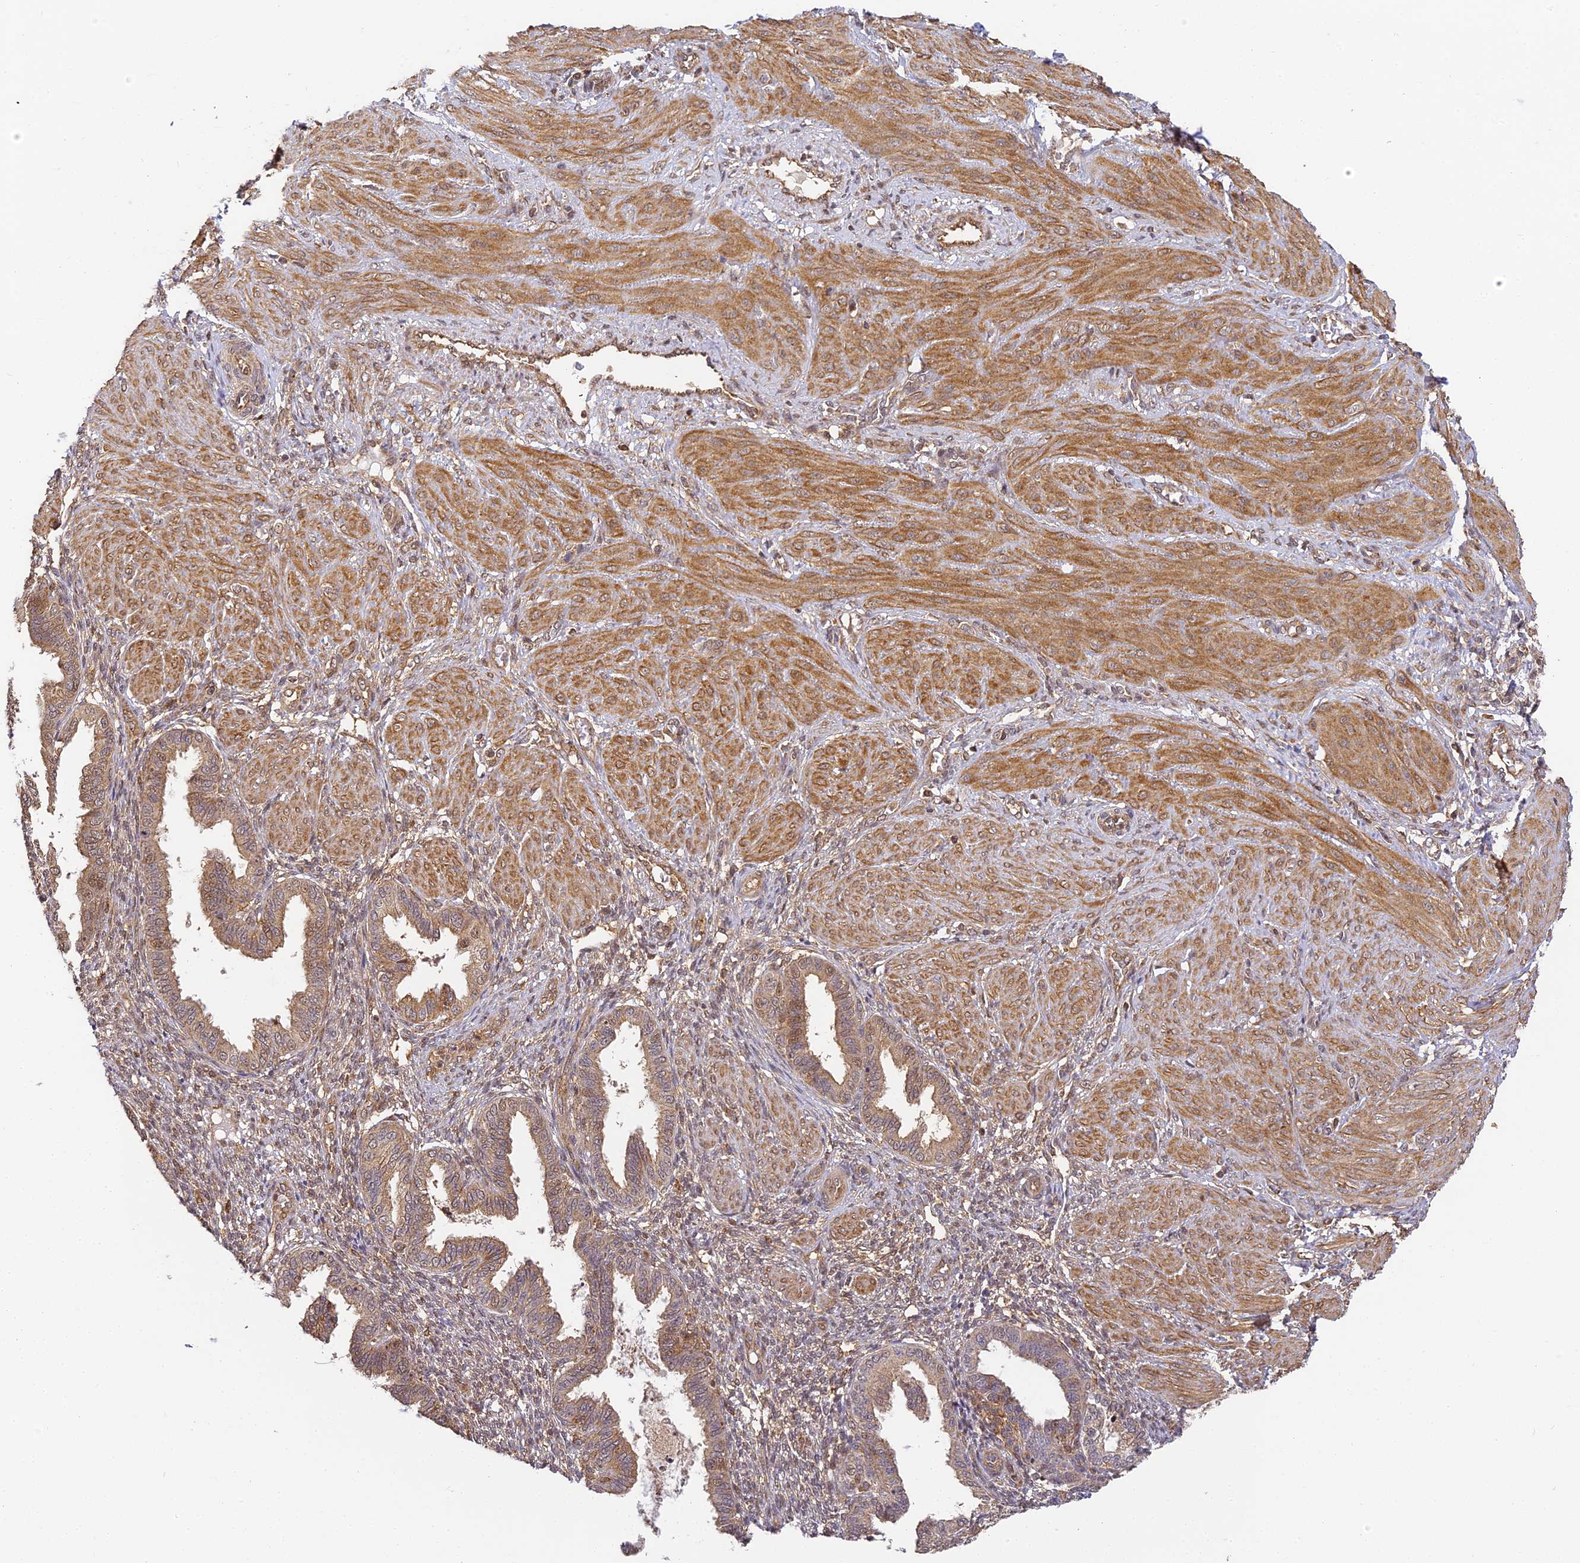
{"staining": {"intensity": "moderate", "quantity": "25%-75%", "location": "nuclear"}, "tissue": "endometrium", "cell_type": "Cells in endometrial stroma", "image_type": "normal", "snomed": [{"axis": "morphology", "description": "Normal tissue, NOS"}, {"axis": "topography", "description": "Endometrium"}], "caption": "Immunohistochemical staining of benign endometrium exhibits medium levels of moderate nuclear staining in about 25%-75% of cells in endometrial stroma.", "gene": "ENSG00000268870", "patient": {"sex": "female", "age": 33}}